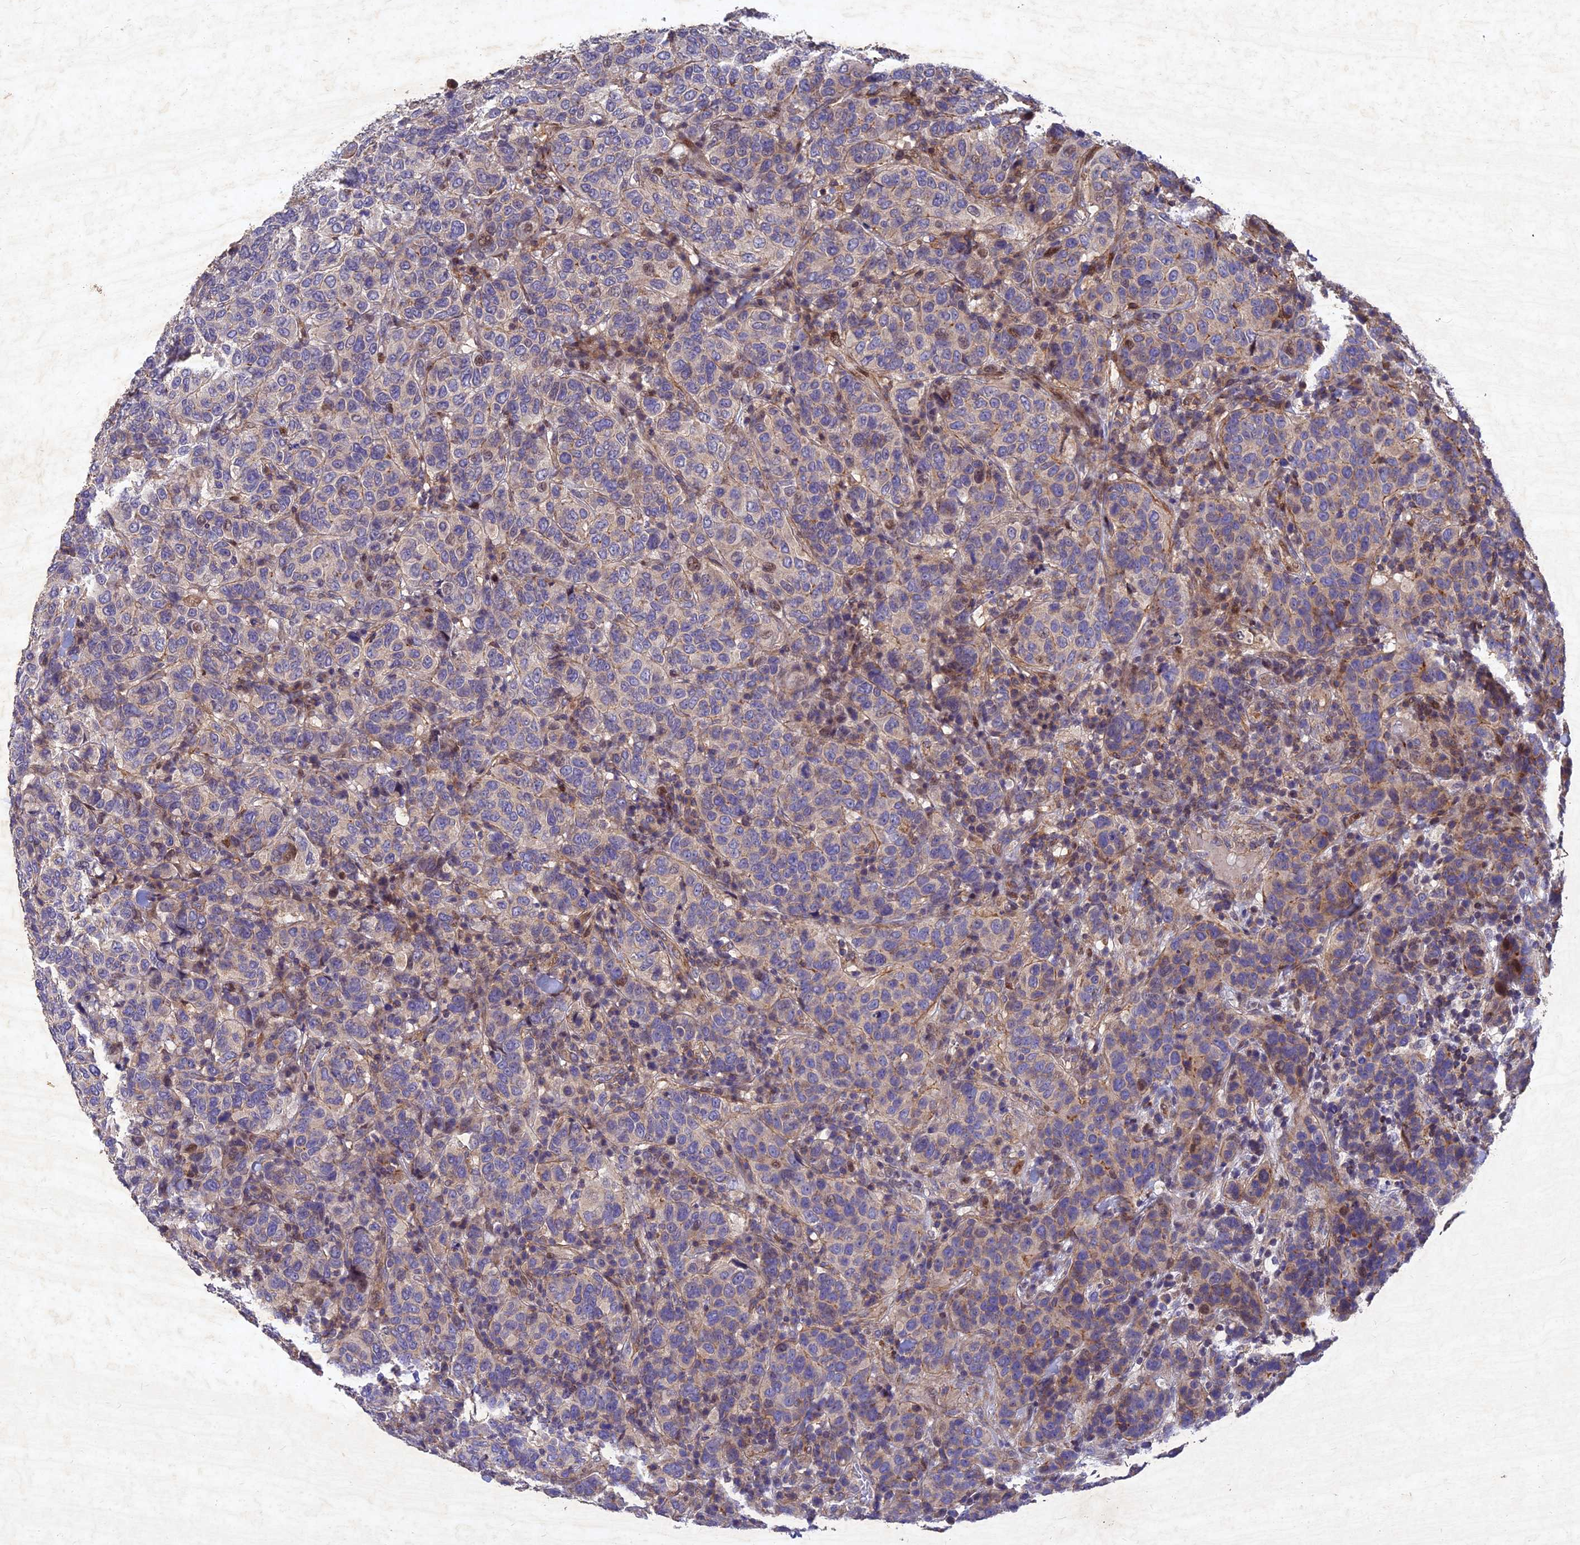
{"staining": {"intensity": "weak", "quantity": "<25%", "location": "cytoplasmic/membranous"}, "tissue": "breast cancer", "cell_type": "Tumor cells", "image_type": "cancer", "snomed": [{"axis": "morphology", "description": "Duct carcinoma"}, {"axis": "topography", "description": "Breast"}], "caption": "Immunohistochemistry (IHC) image of neoplastic tissue: human invasive ductal carcinoma (breast) stained with DAB exhibits no significant protein positivity in tumor cells.", "gene": "RELCH", "patient": {"sex": "female", "age": 55}}